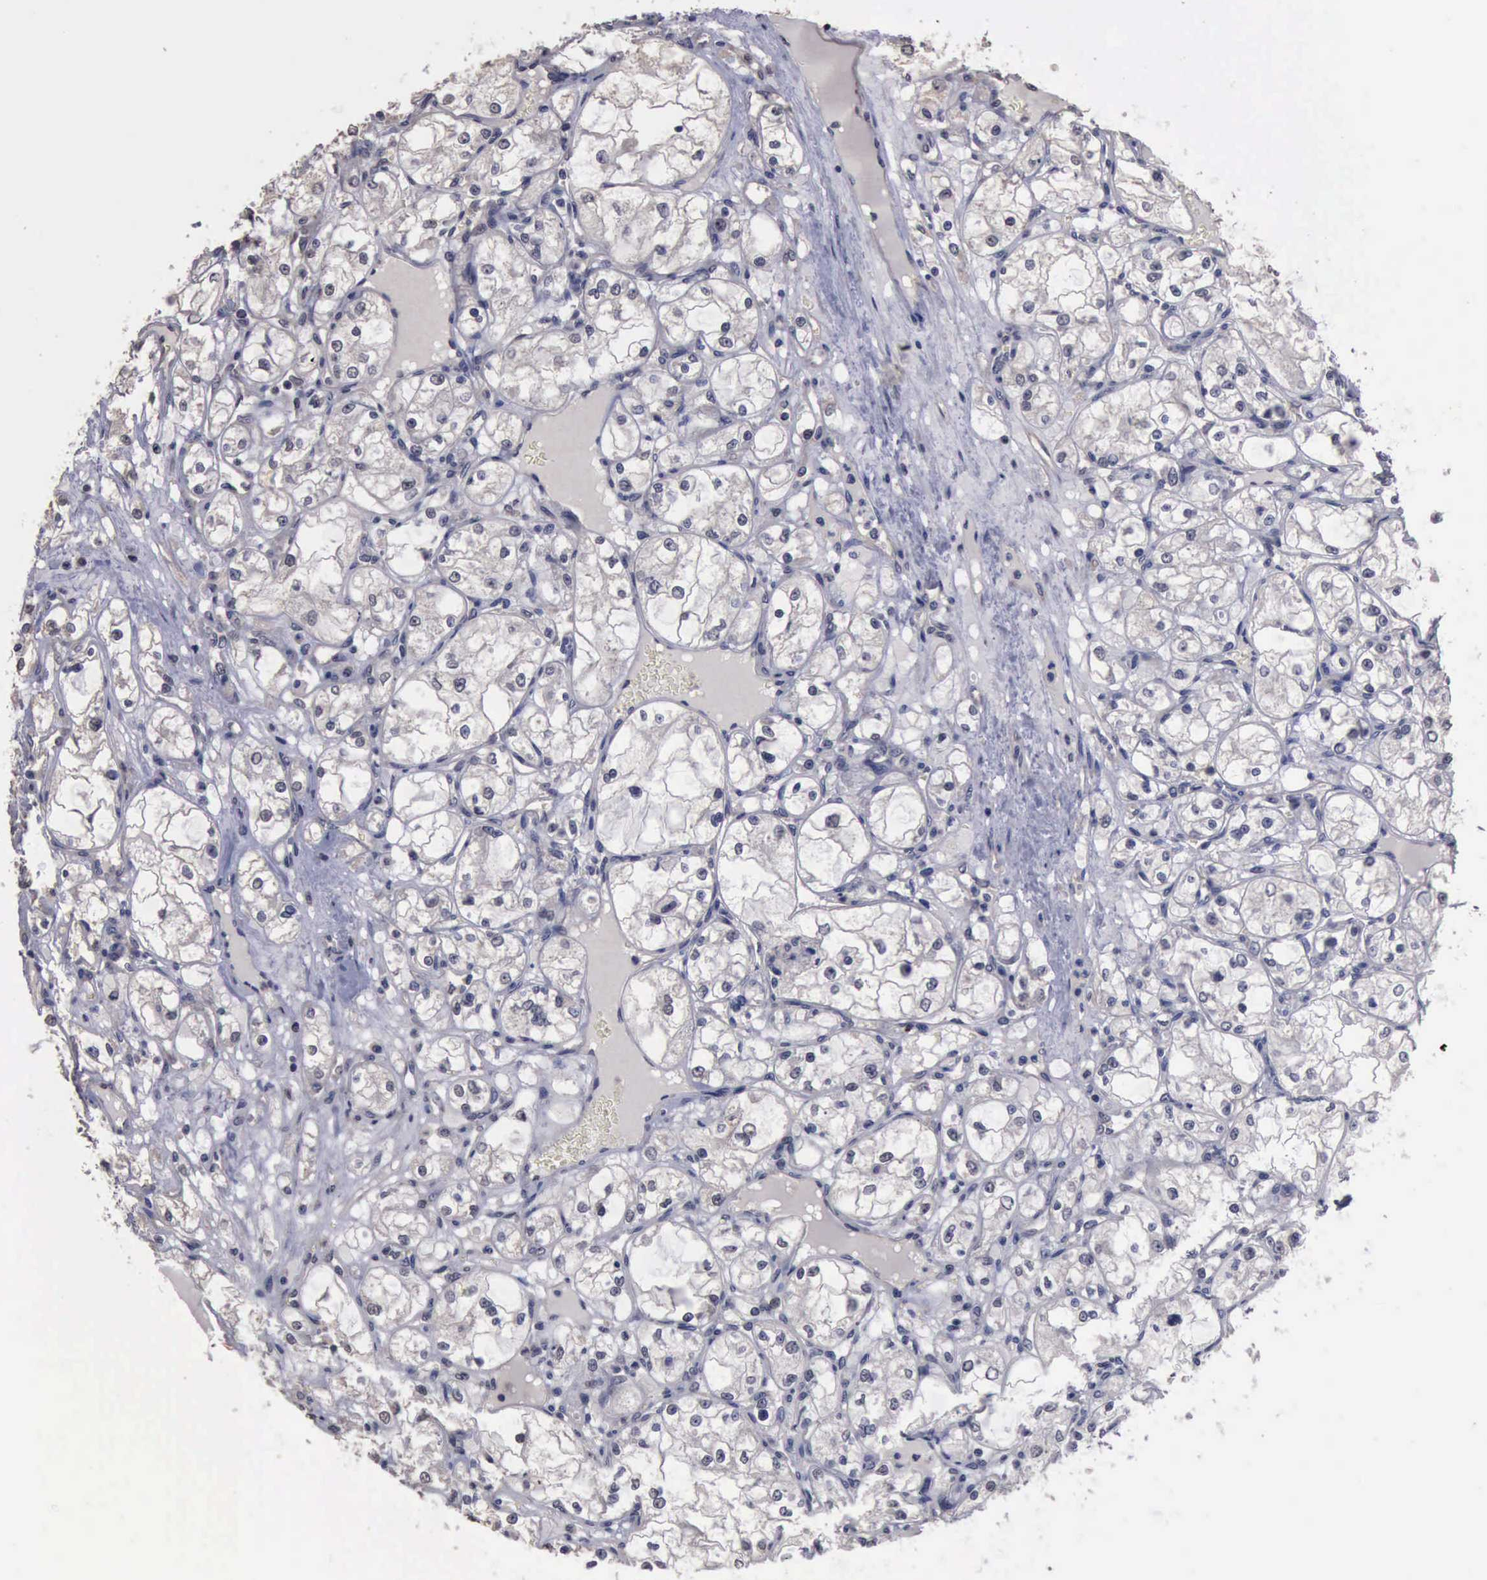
{"staining": {"intensity": "negative", "quantity": "none", "location": "none"}, "tissue": "renal cancer", "cell_type": "Tumor cells", "image_type": "cancer", "snomed": [{"axis": "morphology", "description": "Adenocarcinoma, NOS"}, {"axis": "topography", "description": "Kidney"}], "caption": "Protein analysis of adenocarcinoma (renal) displays no significant expression in tumor cells.", "gene": "CRKL", "patient": {"sex": "male", "age": 61}}